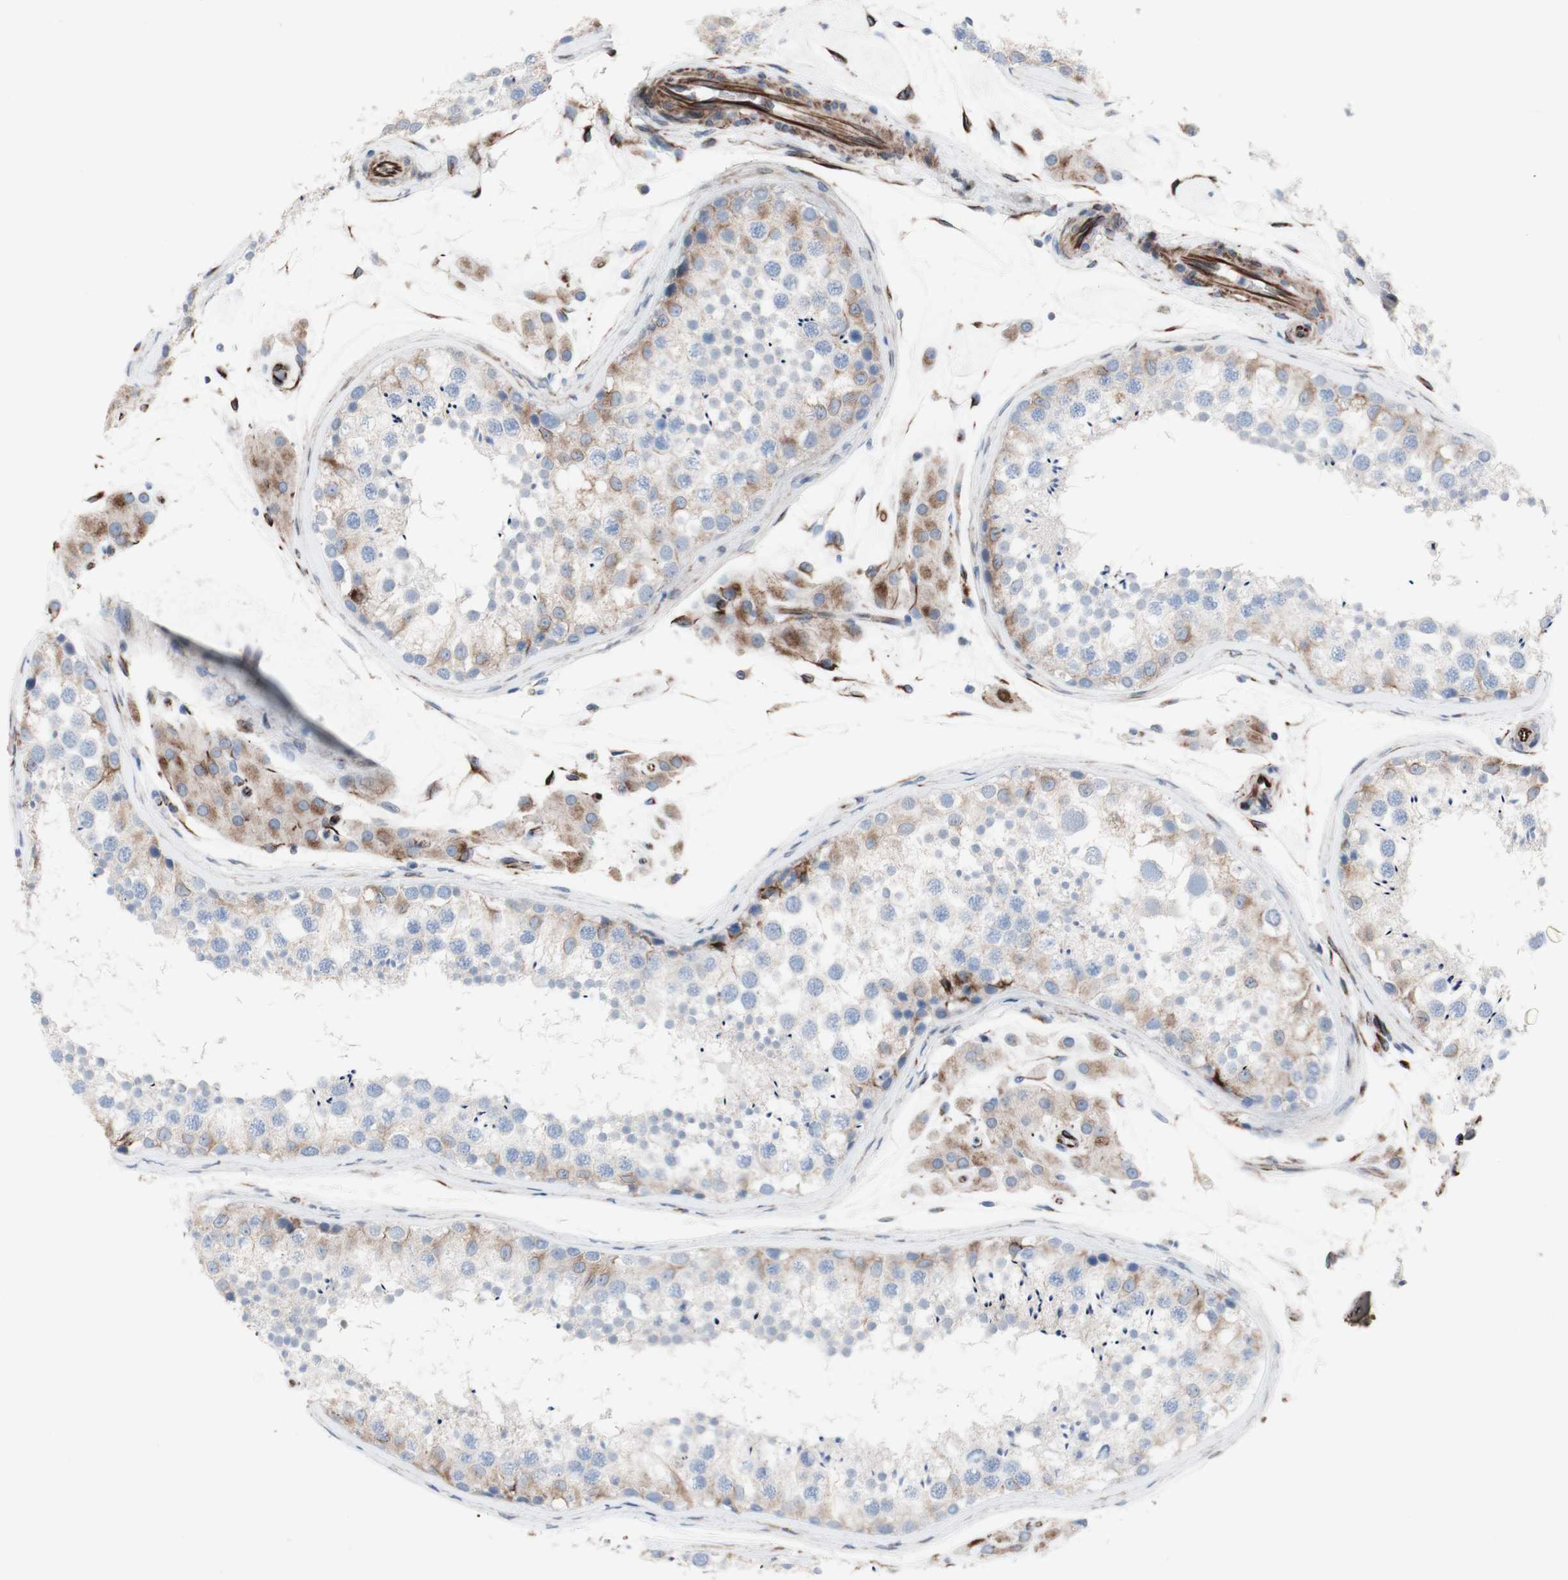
{"staining": {"intensity": "weak", "quantity": "25%-75%", "location": "cytoplasmic/membranous"}, "tissue": "testis", "cell_type": "Cells in seminiferous ducts", "image_type": "normal", "snomed": [{"axis": "morphology", "description": "Normal tissue, NOS"}, {"axis": "topography", "description": "Testis"}], "caption": "A high-resolution photomicrograph shows immunohistochemistry staining of normal testis, which reveals weak cytoplasmic/membranous expression in approximately 25%-75% of cells in seminiferous ducts. Nuclei are stained in blue.", "gene": "AGPAT5", "patient": {"sex": "male", "age": 46}}